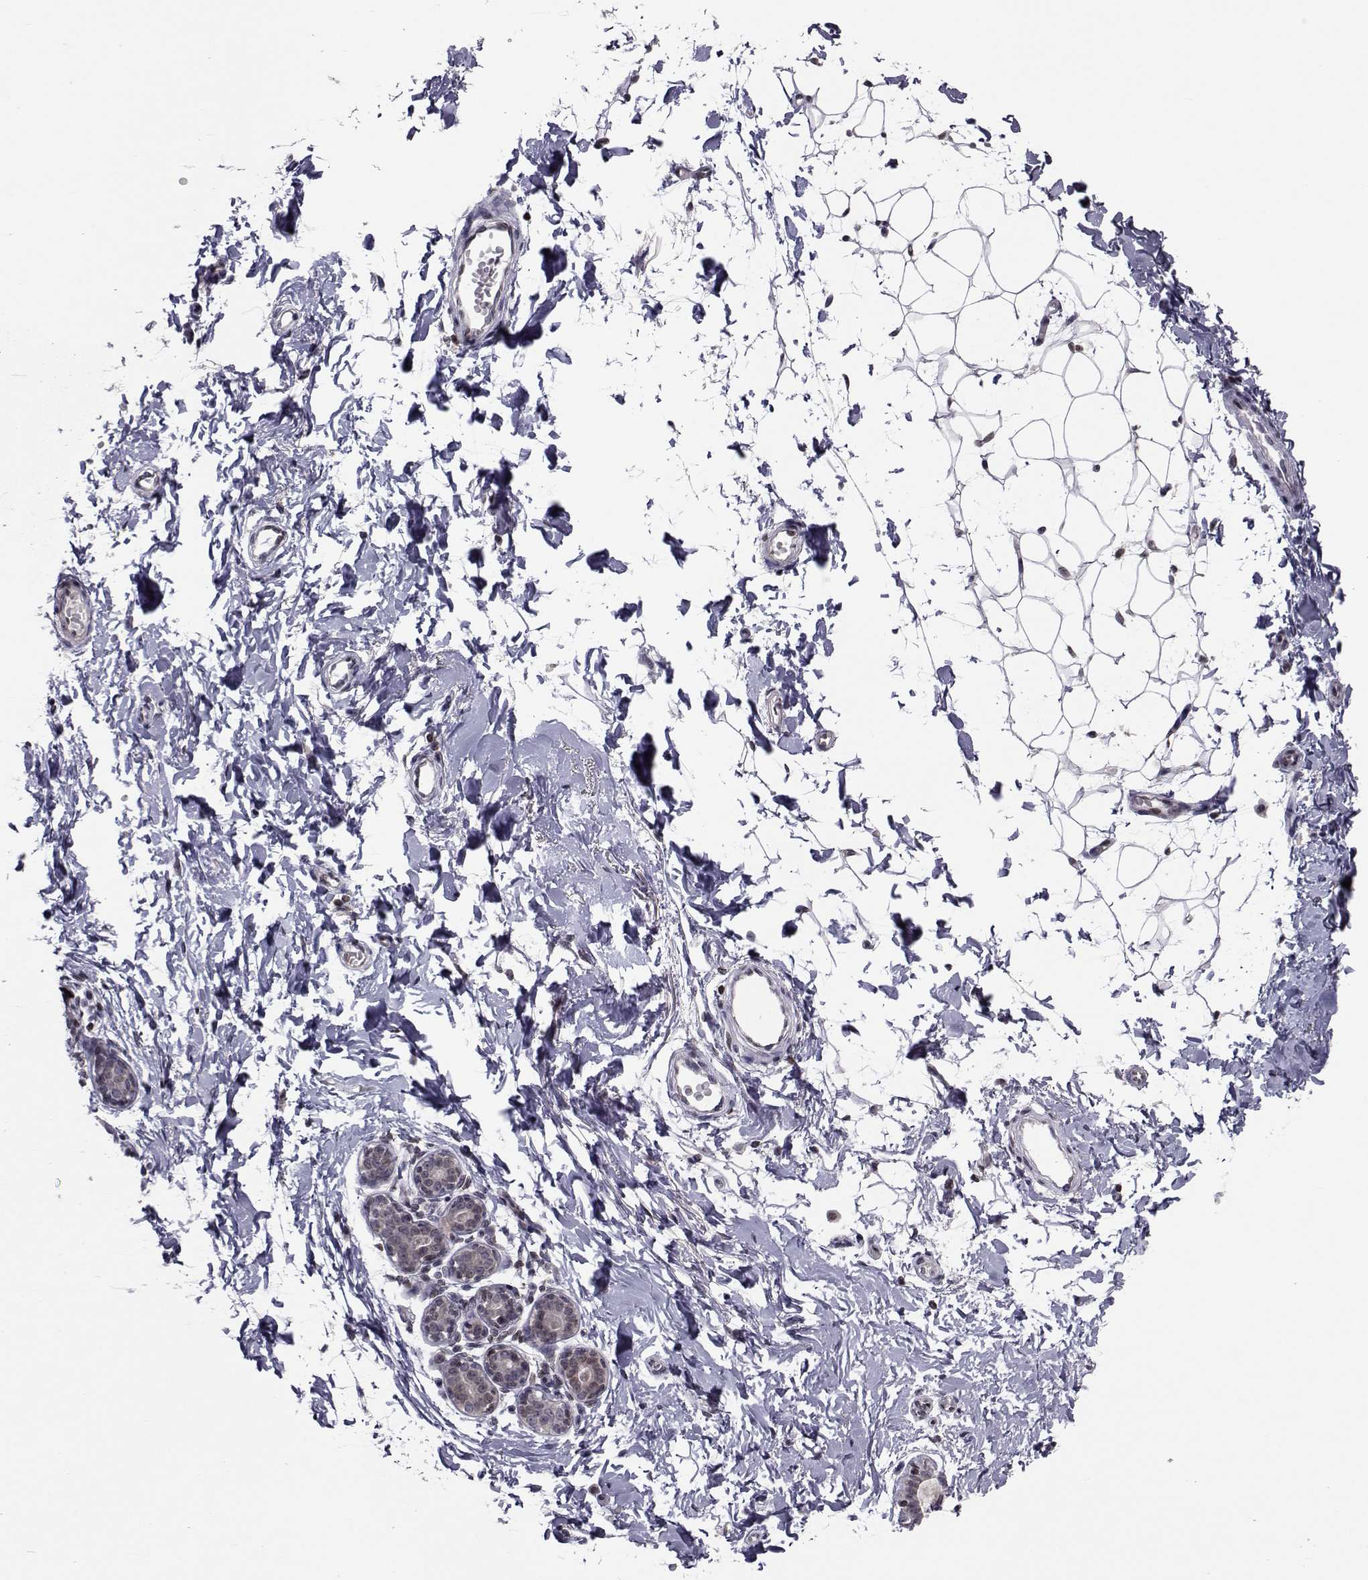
{"staining": {"intensity": "negative", "quantity": "none", "location": "none"}, "tissue": "breast", "cell_type": "Adipocytes", "image_type": "normal", "snomed": [{"axis": "morphology", "description": "Normal tissue, NOS"}, {"axis": "topography", "description": "Breast"}], "caption": "DAB (3,3'-diaminobenzidine) immunohistochemical staining of unremarkable human breast reveals no significant staining in adipocytes.", "gene": "PCP4L1", "patient": {"sex": "female", "age": 37}}